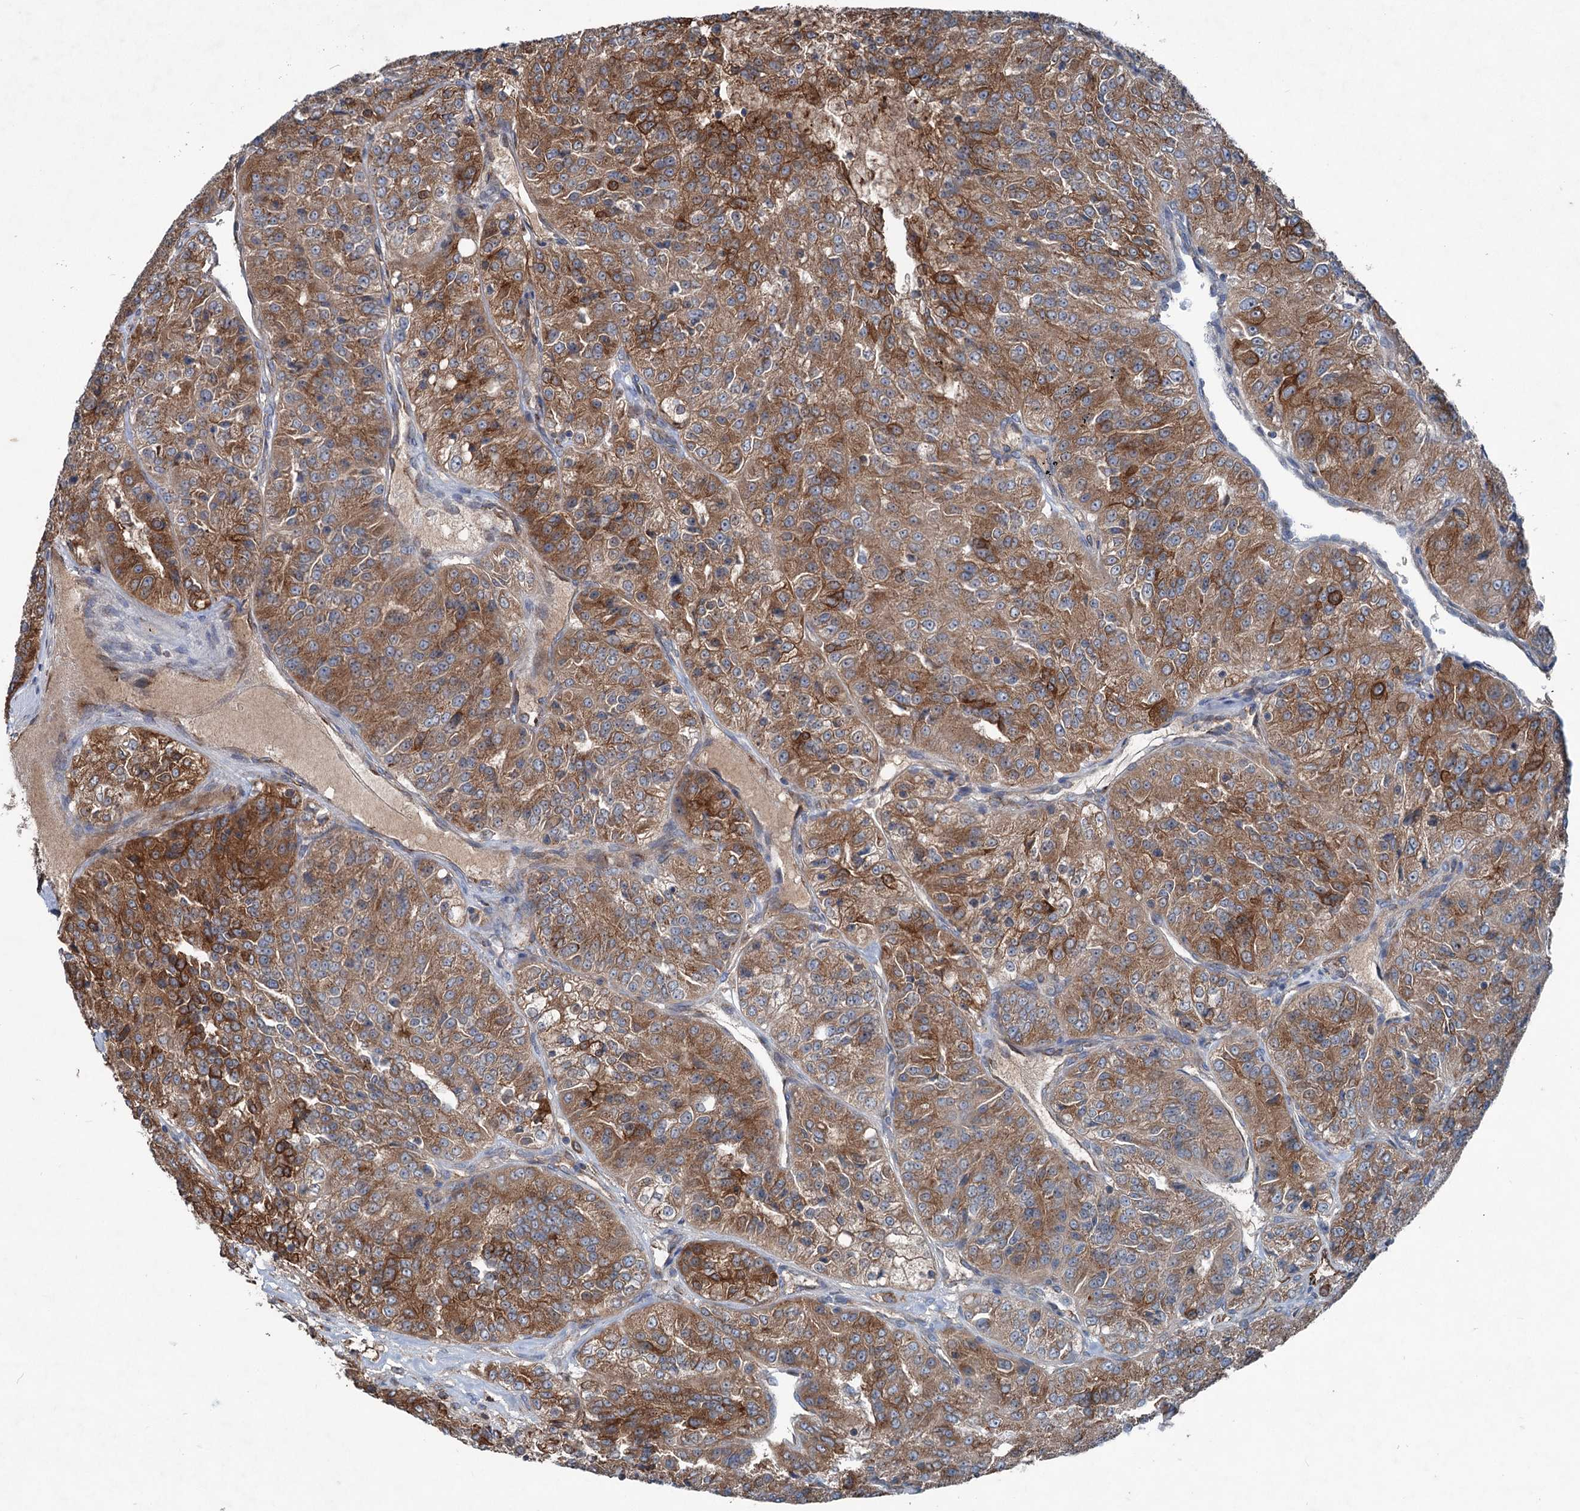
{"staining": {"intensity": "moderate", "quantity": ">75%", "location": "cytoplasmic/membranous"}, "tissue": "renal cancer", "cell_type": "Tumor cells", "image_type": "cancer", "snomed": [{"axis": "morphology", "description": "Adenocarcinoma, NOS"}, {"axis": "topography", "description": "Kidney"}], "caption": "Immunohistochemistry of human adenocarcinoma (renal) shows medium levels of moderate cytoplasmic/membranous staining in approximately >75% of tumor cells.", "gene": "CALCOCO1", "patient": {"sex": "female", "age": 63}}